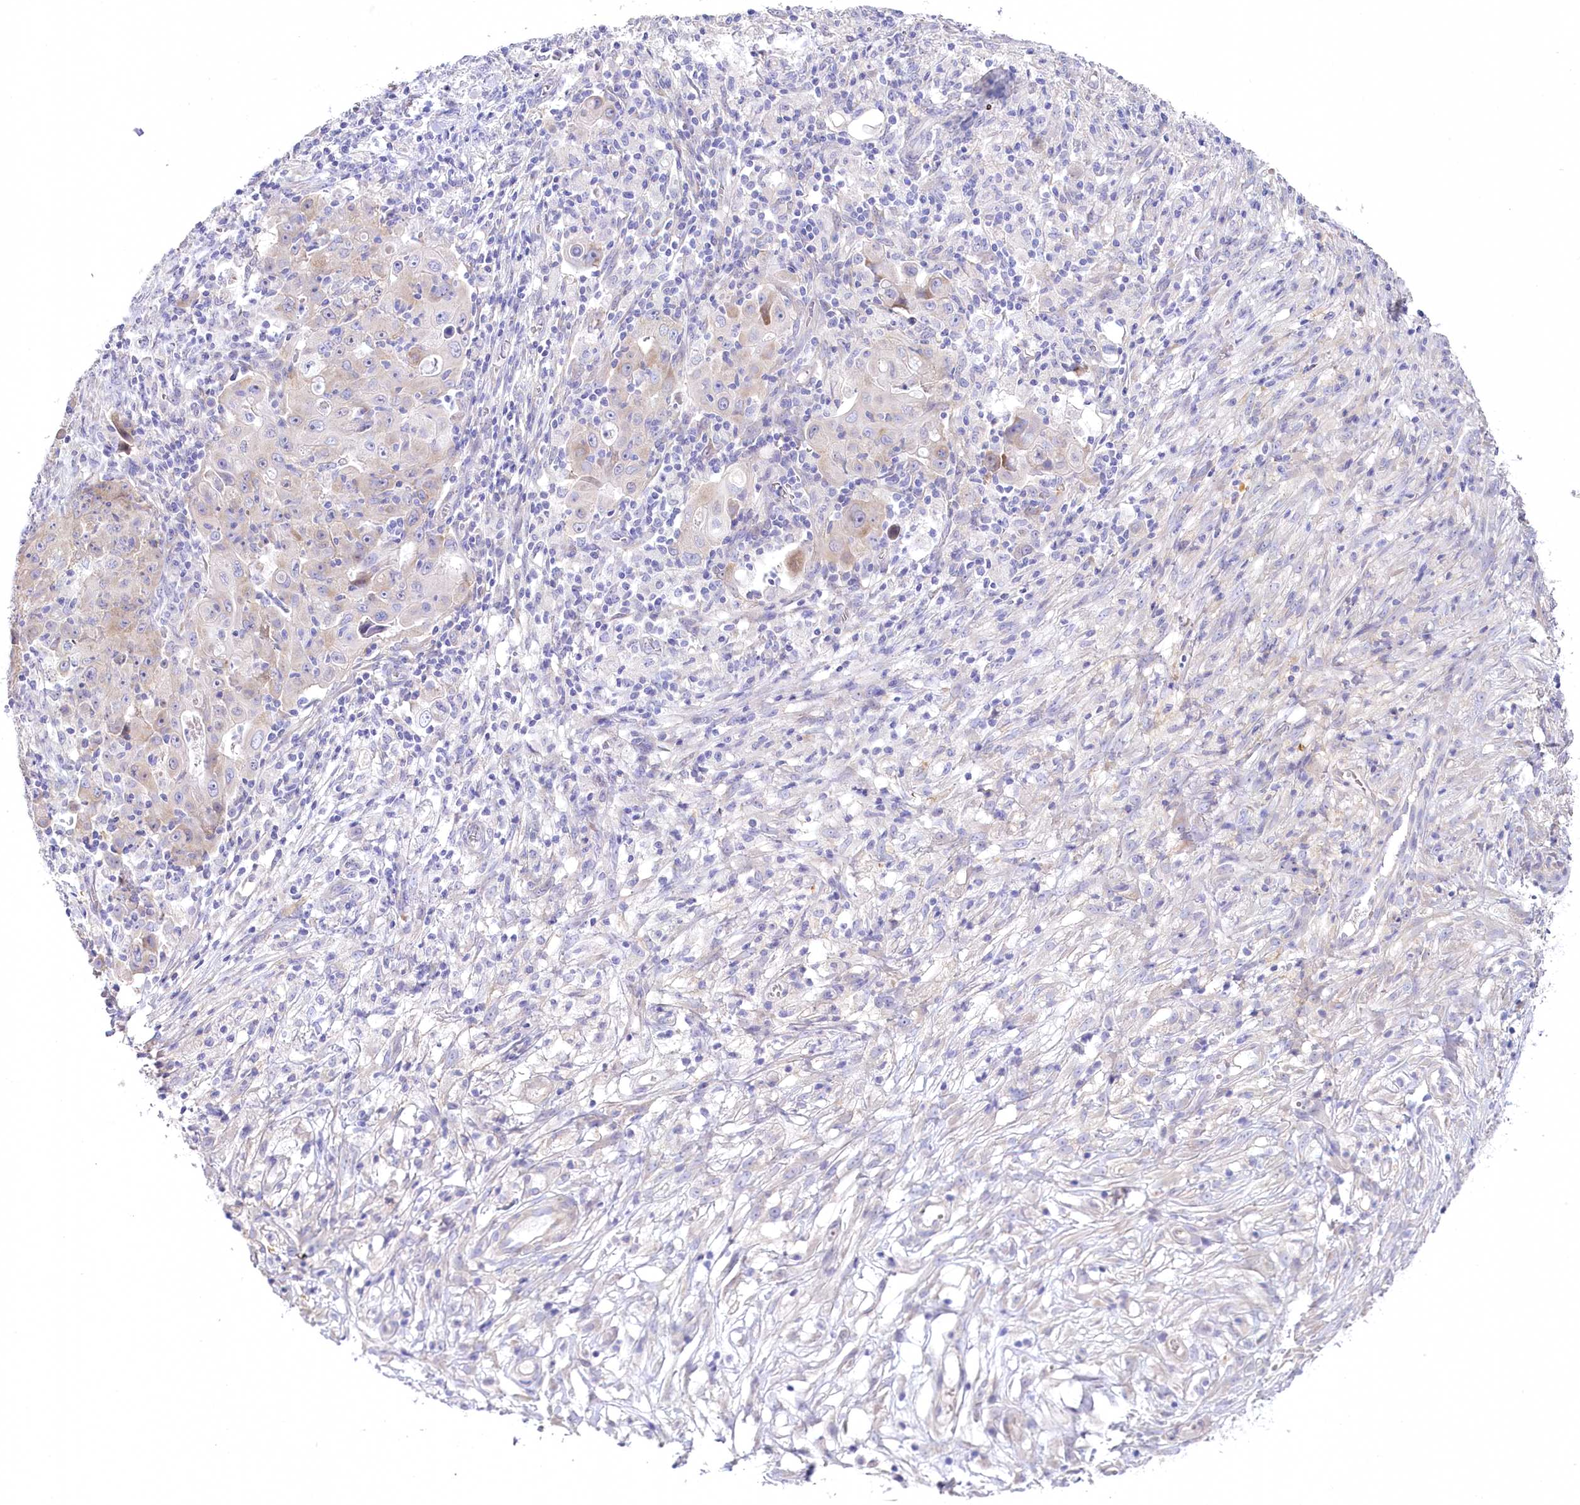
{"staining": {"intensity": "weak", "quantity": "<25%", "location": "cytoplasmic/membranous"}, "tissue": "ovarian cancer", "cell_type": "Tumor cells", "image_type": "cancer", "snomed": [{"axis": "morphology", "description": "Carcinoma, endometroid"}, {"axis": "topography", "description": "Ovary"}], "caption": "Immunohistochemistry micrograph of ovarian cancer stained for a protein (brown), which reveals no staining in tumor cells. (Immunohistochemistry (ihc), brightfield microscopy, high magnification).", "gene": "MYOZ1", "patient": {"sex": "female", "age": 42}}